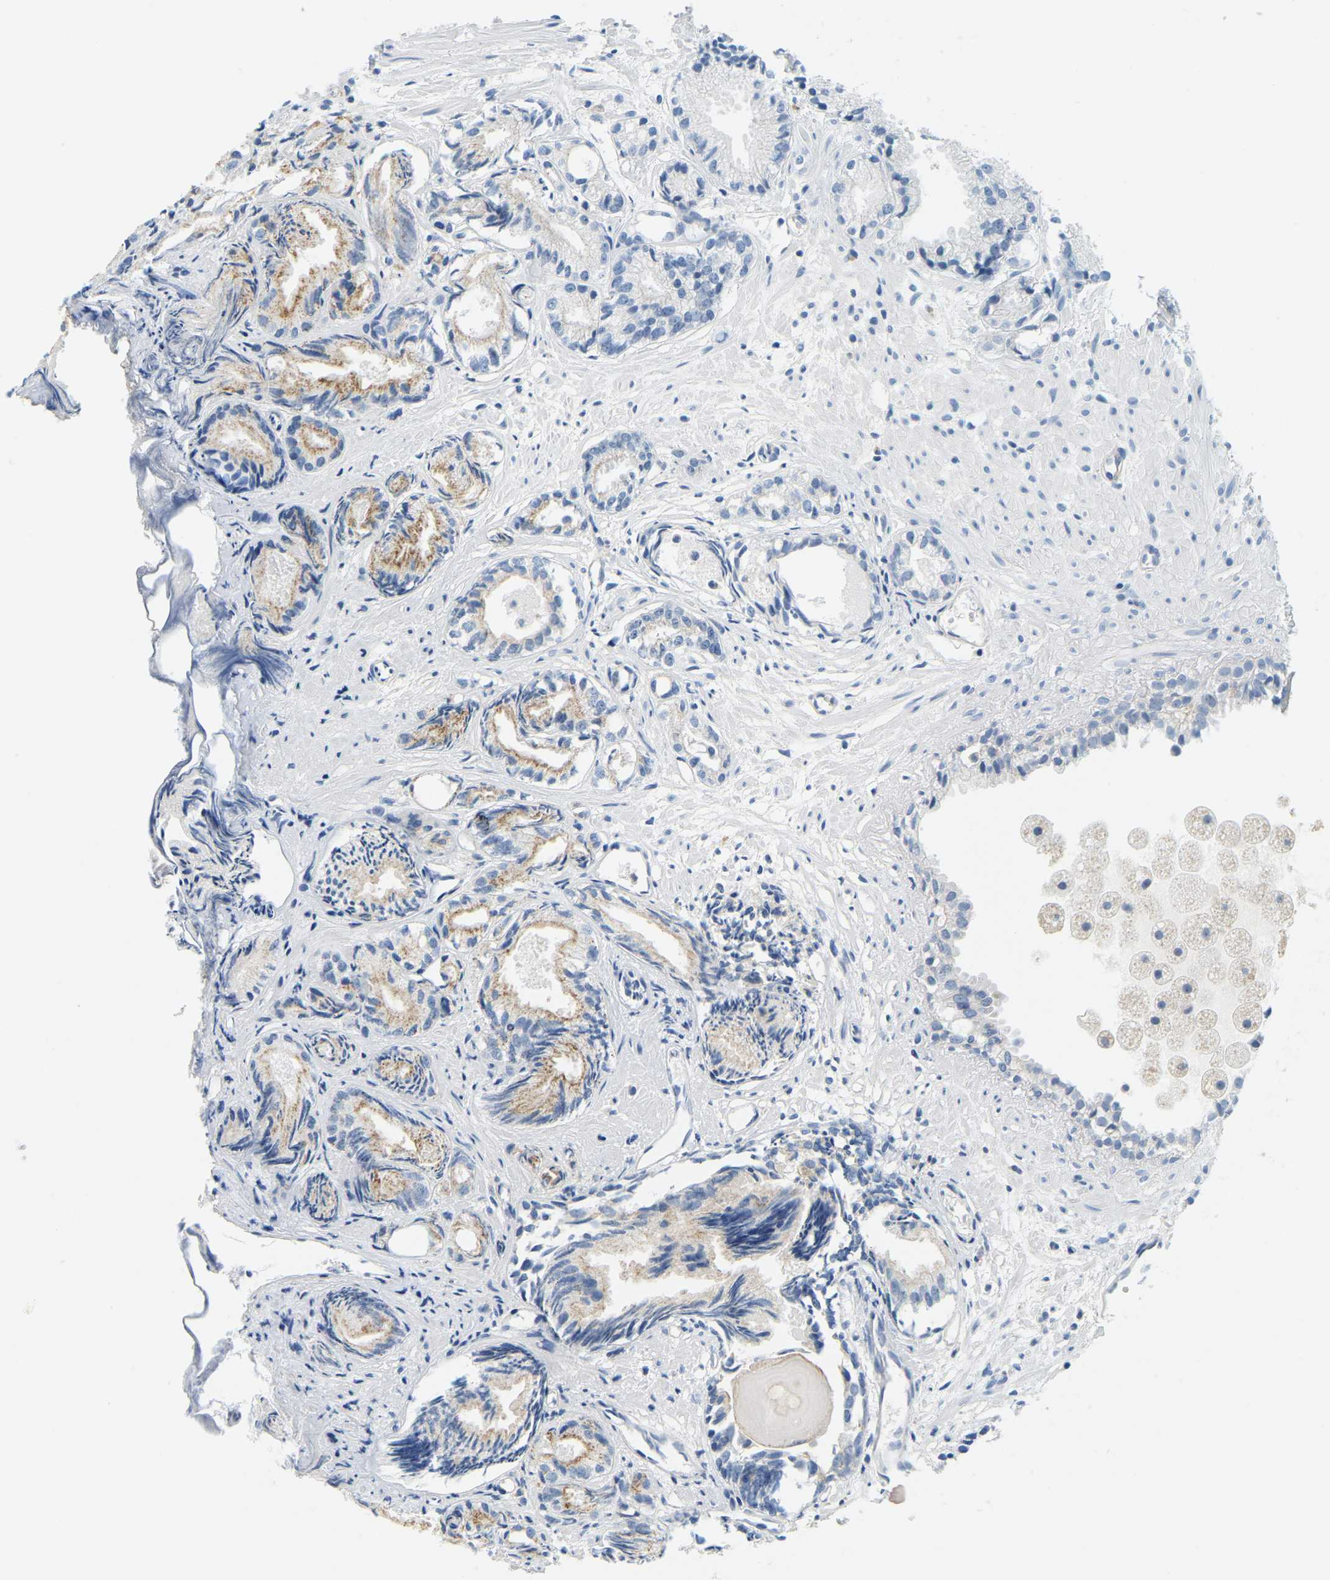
{"staining": {"intensity": "moderate", "quantity": "<25%", "location": "cytoplasmic/membranous"}, "tissue": "prostate cancer", "cell_type": "Tumor cells", "image_type": "cancer", "snomed": [{"axis": "morphology", "description": "Adenocarcinoma, Low grade"}, {"axis": "topography", "description": "Prostate"}], "caption": "Protein staining of prostate cancer (low-grade adenocarcinoma) tissue displays moderate cytoplasmic/membranous expression in about <25% of tumor cells. (Stains: DAB in brown, nuclei in blue, Microscopy: brightfield microscopy at high magnification).", "gene": "RRP1", "patient": {"sex": "male", "age": 72}}